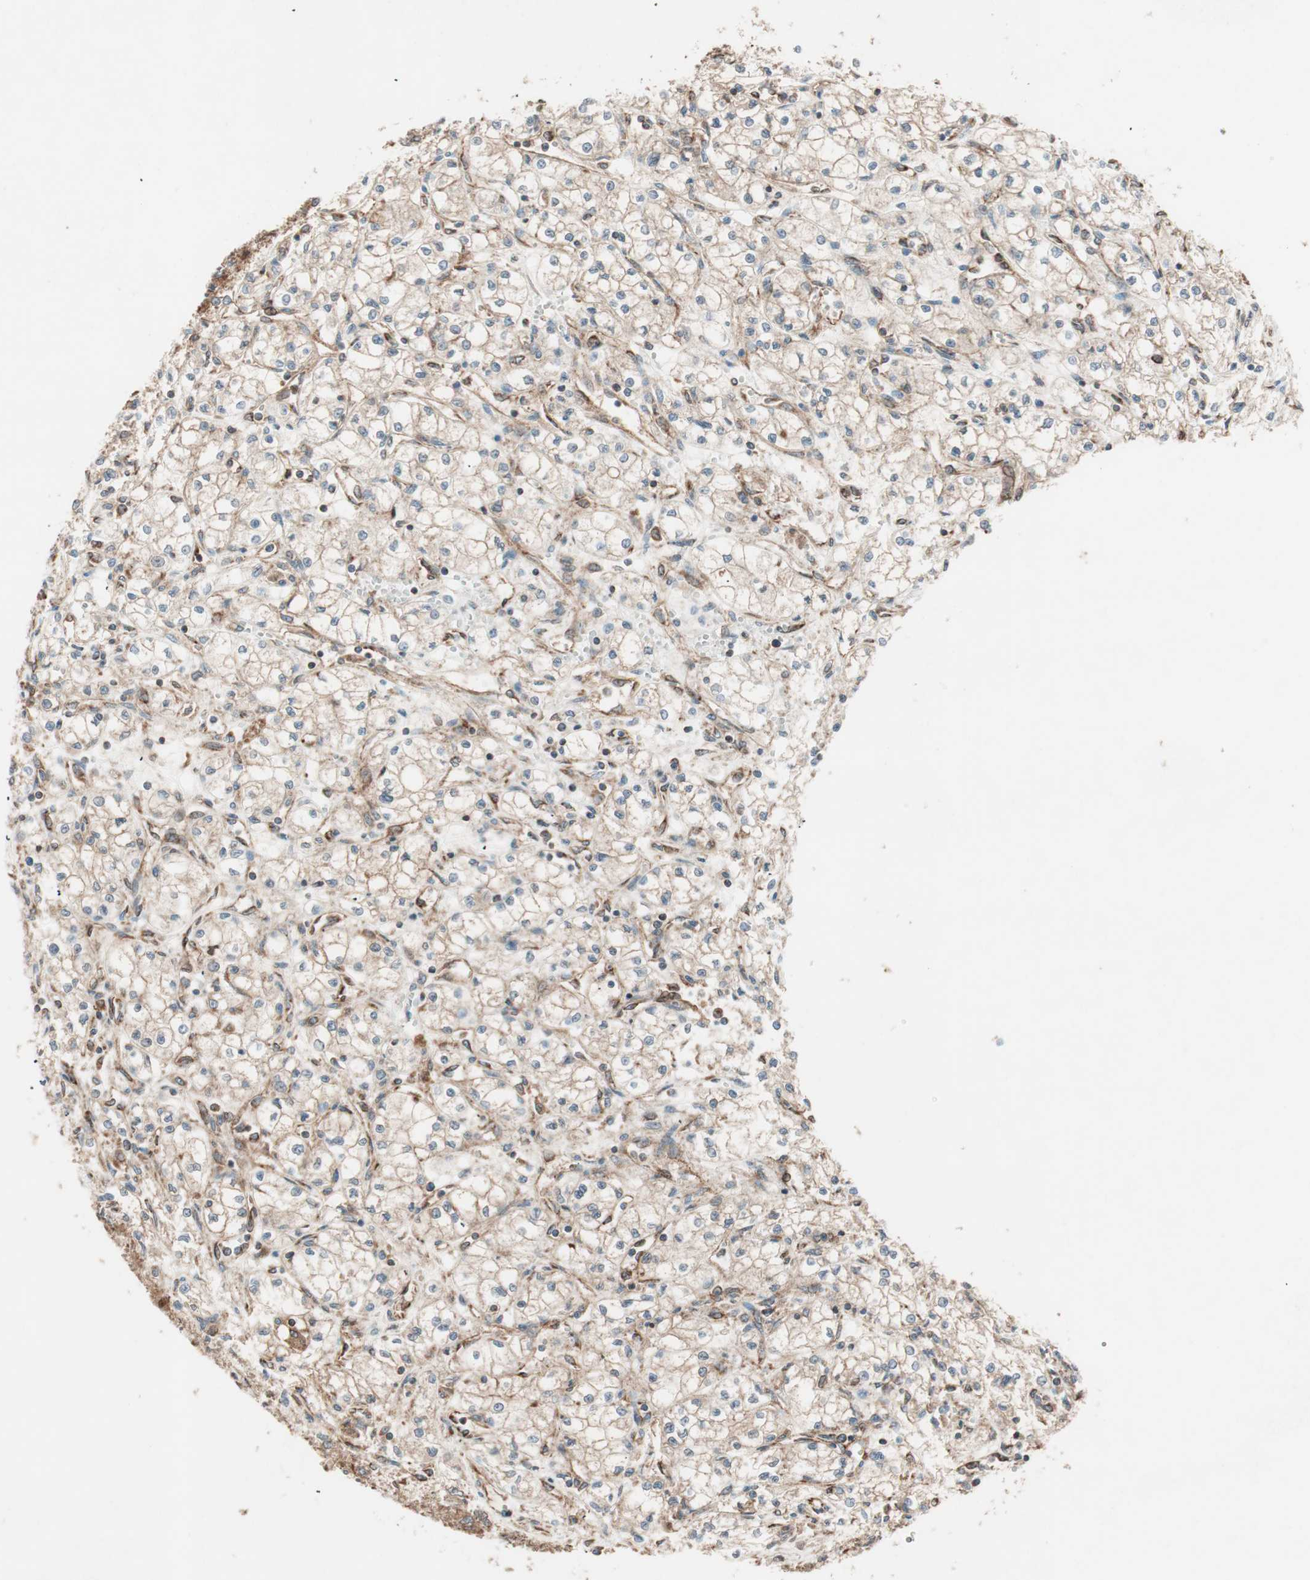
{"staining": {"intensity": "moderate", "quantity": ">75%", "location": "cytoplasmic/membranous"}, "tissue": "renal cancer", "cell_type": "Tumor cells", "image_type": "cancer", "snomed": [{"axis": "morphology", "description": "Normal tissue, NOS"}, {"axis": "morphology", "description": "Adenocarcinoma, NOS"}, {"axis": "topography", "description": "Kidney"}], "caption": "Tumor cells demonstrate medium levels of moderate cytoplasmic/membranous positivity in about >75% of cells in human renal adenocarcinoma.", "gene": "RAB5A", "patient": {"sex": "male", "age": 59}}